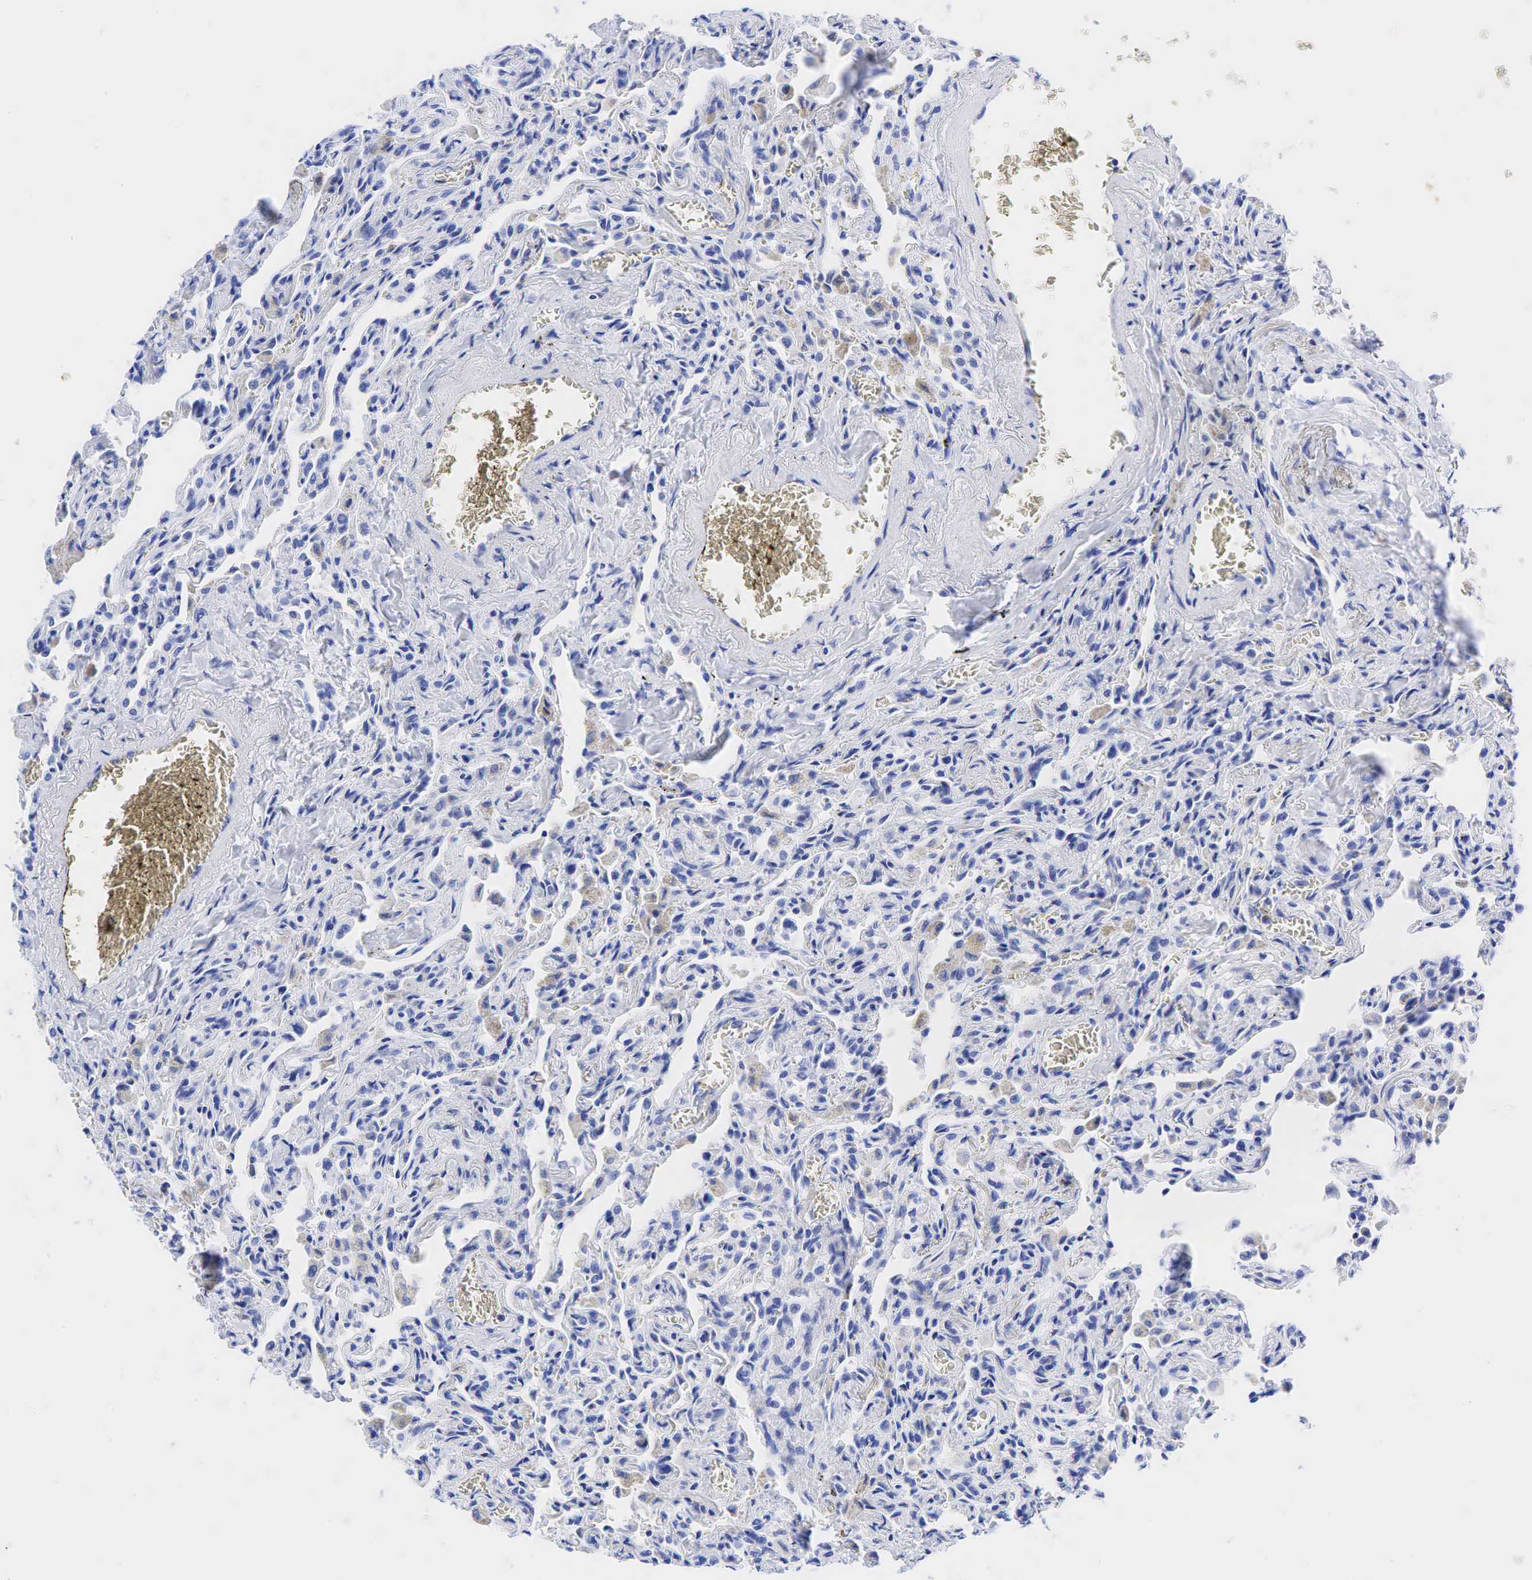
{"staining": {"intensity": "negative", "quantity": "none", "location": "none"}, "tissue": "lung", "cell_type": "Alveolar cells", "image_type": "normal", "snomed": [{"axis": "morphology", "description": "Normal tissue, NOS"}, {"axis": "topography", "description": "Lung"}], "caption": "An image of human lung is negative for staining in alveolar cells. The staining was performed using DAB to visualize the protein expression in brown, while the nuclei were stained in blue with hematoxylin (Magnification: 20x).", "gene": "CHGA", "patient": {"sex": "male", "age": 73}}